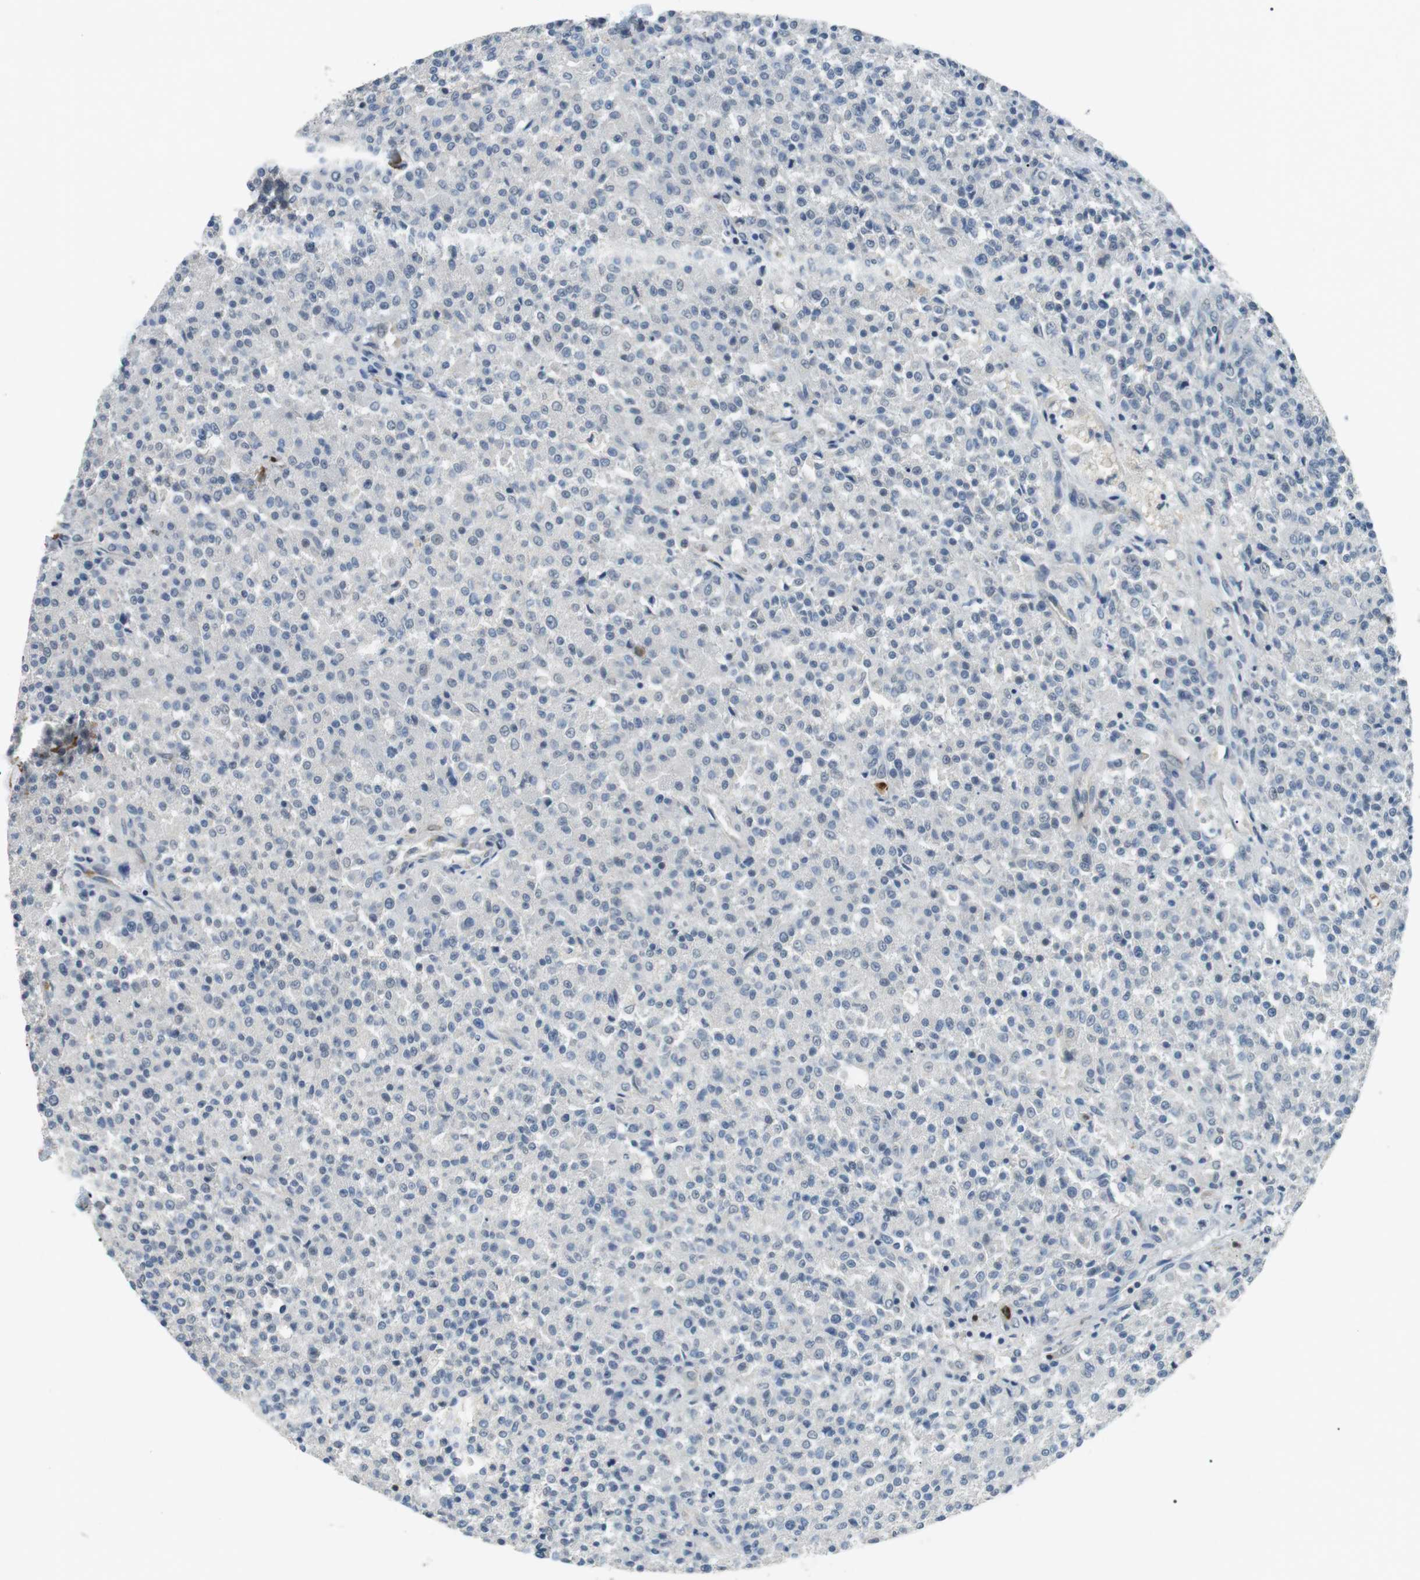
{"staining": {"intensity": "negative", "quantity": "none", "location": "none"}, "tissue": "testis cancer", "cell_type": "Tumor cells", "image_type": "cancer", "snomed": [{"axis": "morphology", "description": "Seminoma, NOS"}, {"axis": "topography", "description": "Testis"}], "caption": "This is an IHC photomicrograph of seminoma (testis). There is no positivity in tumor cells.", "gene": "GZMM", "patient": {"sex": "male", "age": 59}}